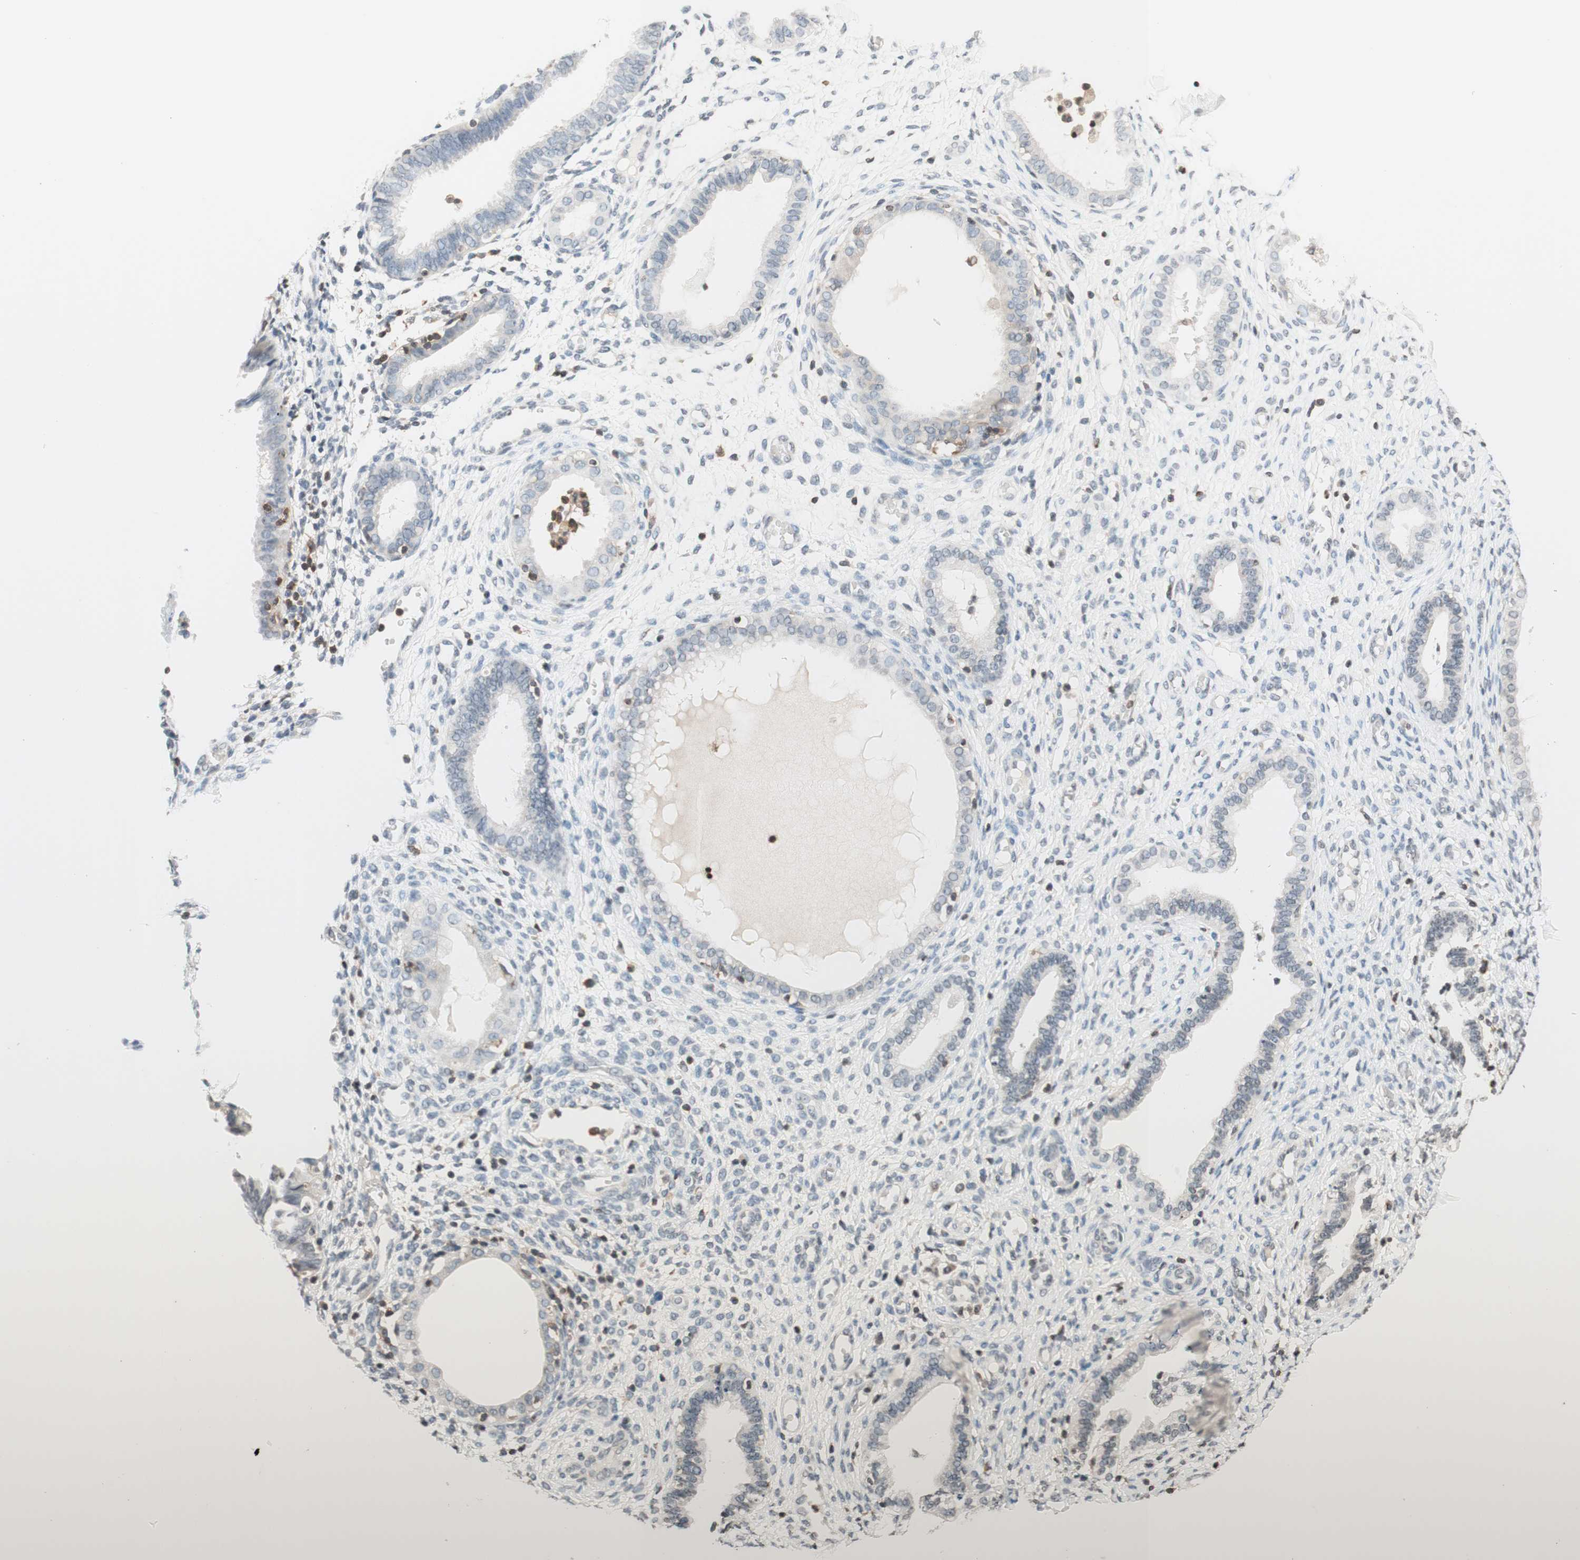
{"staining": {"intensity": "weak", "quantity": "<25%", "location": "cytoplasmic/membranous"}, "tissue": "endometrium", "cell_type": "Cells in endometrial stroma", "image_type": "normal", "snomed": [{"axis": "morphology", "description": "Normal tissue, NOS"}, {"axis": "topography", "description": "Endometrium"}], "caption": "IHC photomicrograph of benign human endometrium stained for a protein (brown), which reveals no staining in cells in endometrial stroma.", "gene": "WIPF1", "patient": {"sex": "female", "age": 61}}